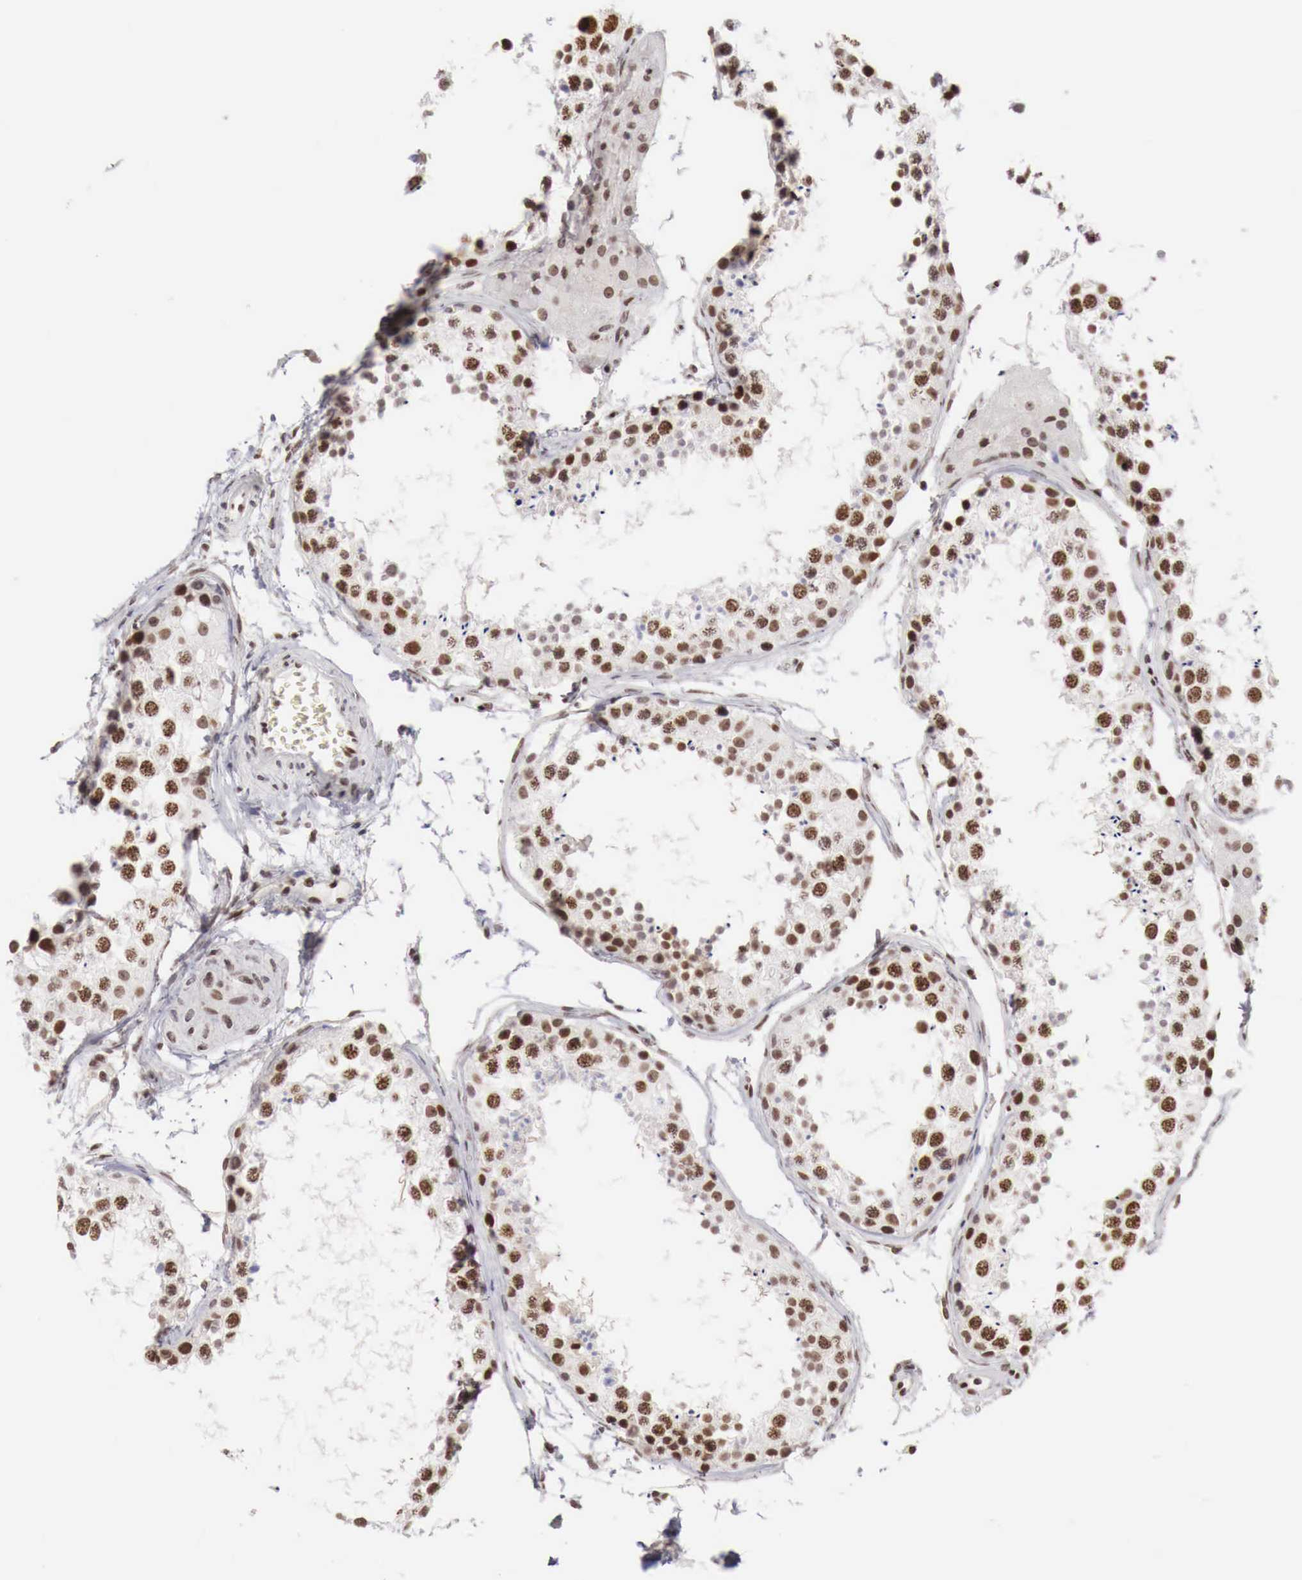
{"staining": {"intensity": "strong", "quantity": "25%-75%", "location": "nuclear"}, "tissue": "testis", "cell_type": "Cells in seminiferous ducts", "image_type": "normal", "snomed": [{"axis": "morphology", "description": "Normal tissue, NOS"}, {"axis": "topography", "description": "Testis"}], "caption": "The image shows immunohistochemical staining of unremarkable testis. There is strong nuclear positivity is identified in approximately 25%-75% of cells in seminiferous ducts.", "gene": "PHF14", "patient": {"sex": "male", "age": 57}}